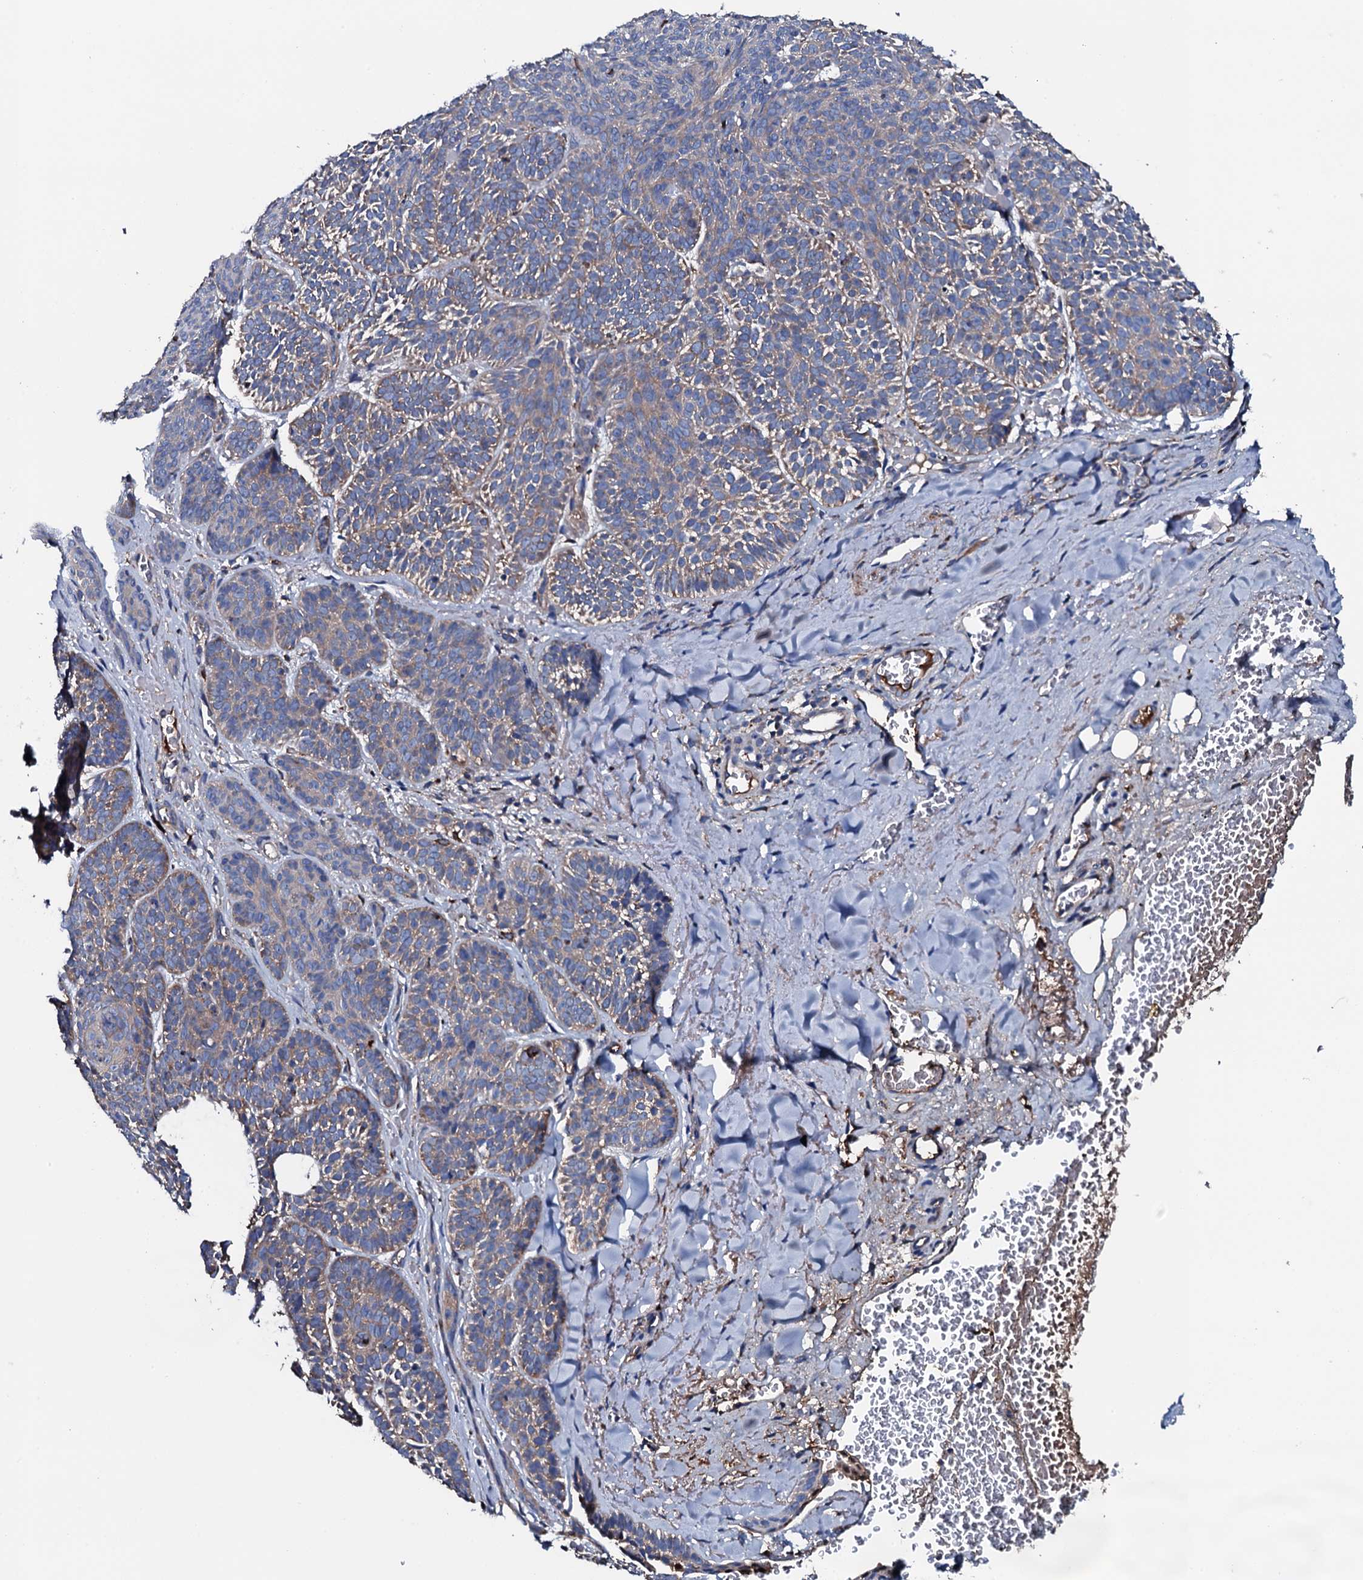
{"staining": {"intensity": "moderate", "quantity": "25%-75%", "location": "cytoplasmic/membranous"}, "tissue": "skin cancer", "cell_type": "Tumor cells", "image_type": "cancer", "snomed": [{"axis": "morphology", "description": "Basal cell carcinoma"}, {"axis": "topography", "description": "Skin"}], "caption": "IHC micrograph of neoplastic tissue: skin basal cell carcinoma stained using immunohistochemistry (IHC) displays medium levels of moderate protein expression localized specifically in the cytoplasmic/membranous of tumor cells, appearing as a cytoplasmic/membranous brown color.", "gene": "NEK1", "patient": {"sex": "male", "age": 85}}